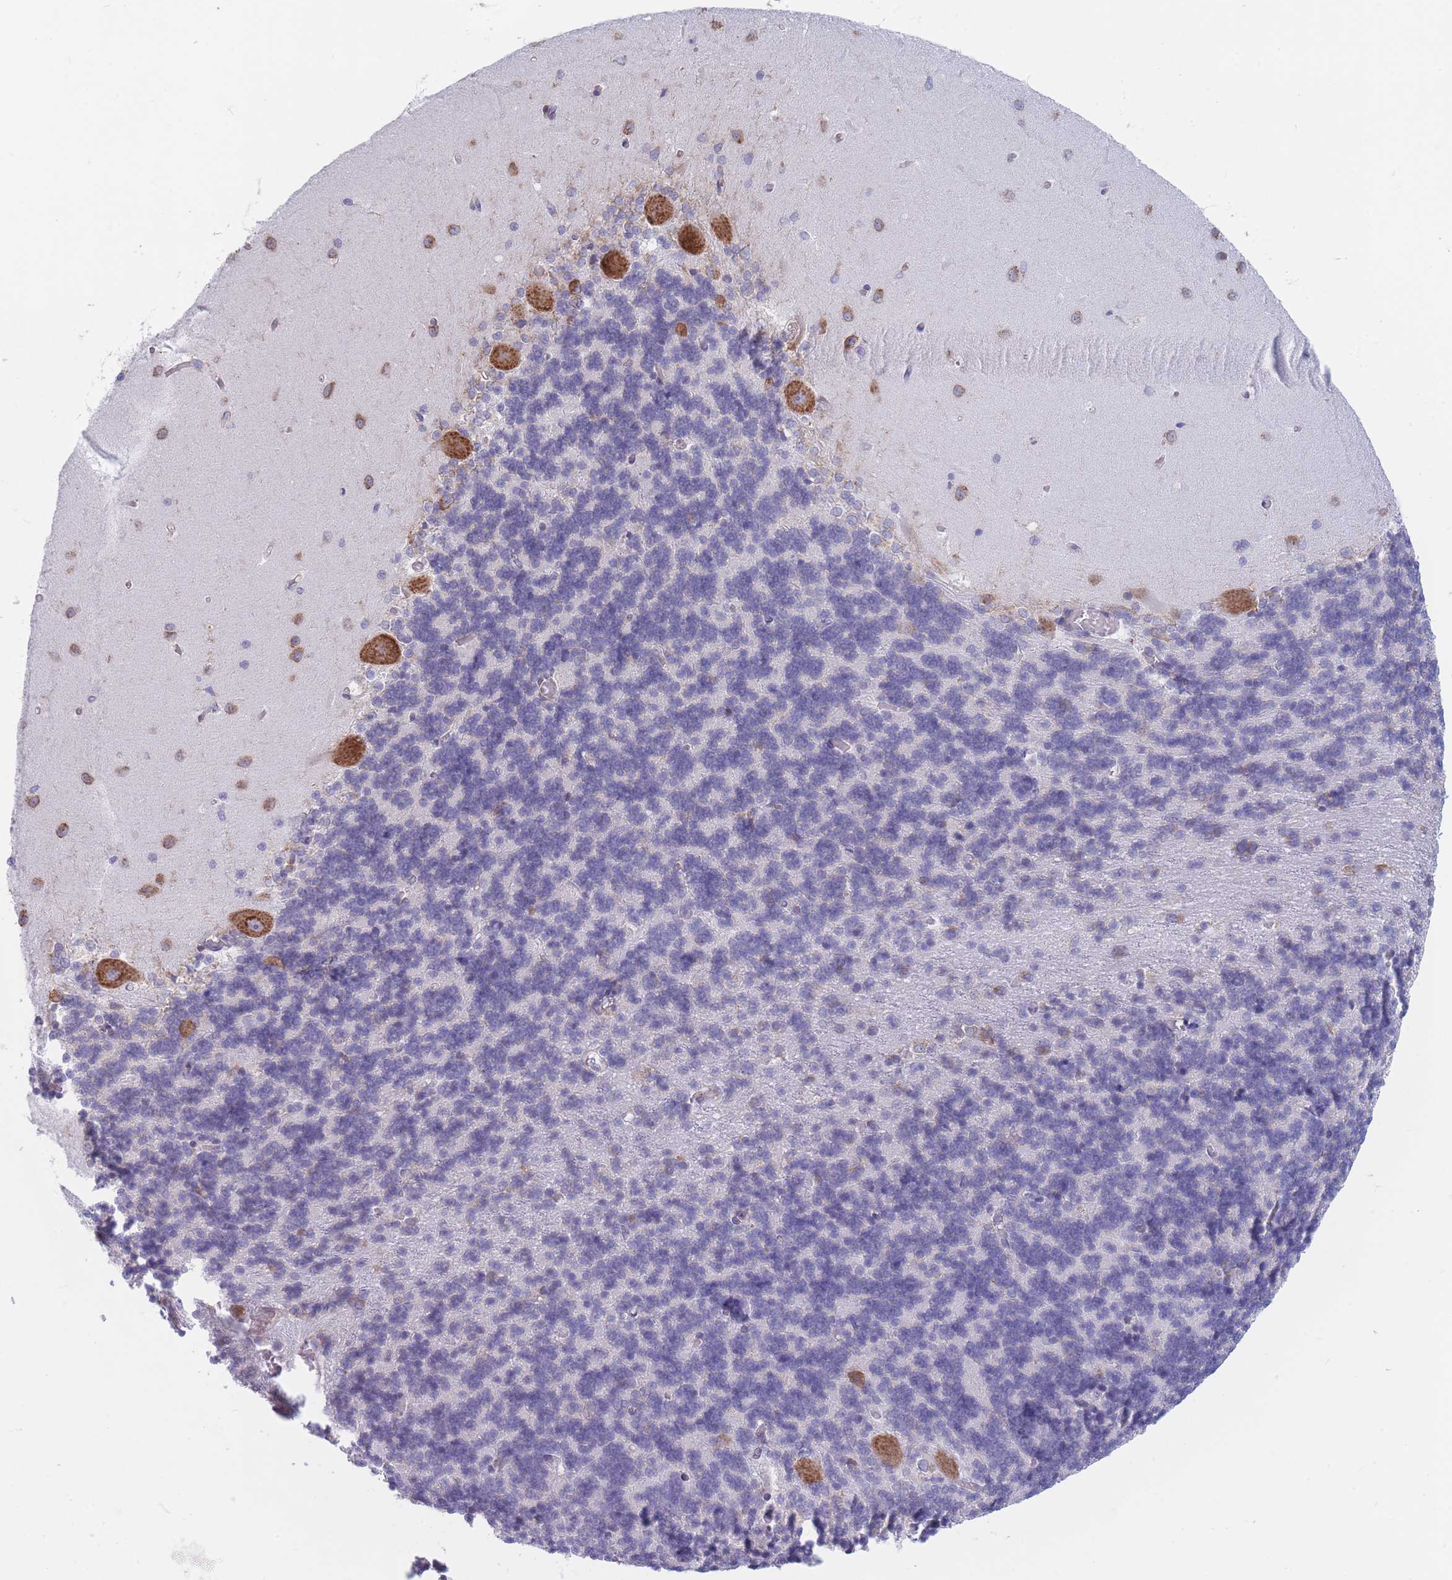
{"staining": {"intensity": "negative", "quantity": "none", "location": "none"}, "tissue": "cerebellum", "cell_type": "Cells in granular layer", "image_type": "normal", "snomed": [{"axis": "morphology", "description": "Normal tissue, NOS"}, {"axis": "topography", "description": "Cerebellum"}], "caption": "This is an immunohistochemistry photomicrograph of unremarkable cerebellum. There is no staining in cells in granular layer.", "gene": "RPL8", "patient": {"sex": "male", "age": 37}}